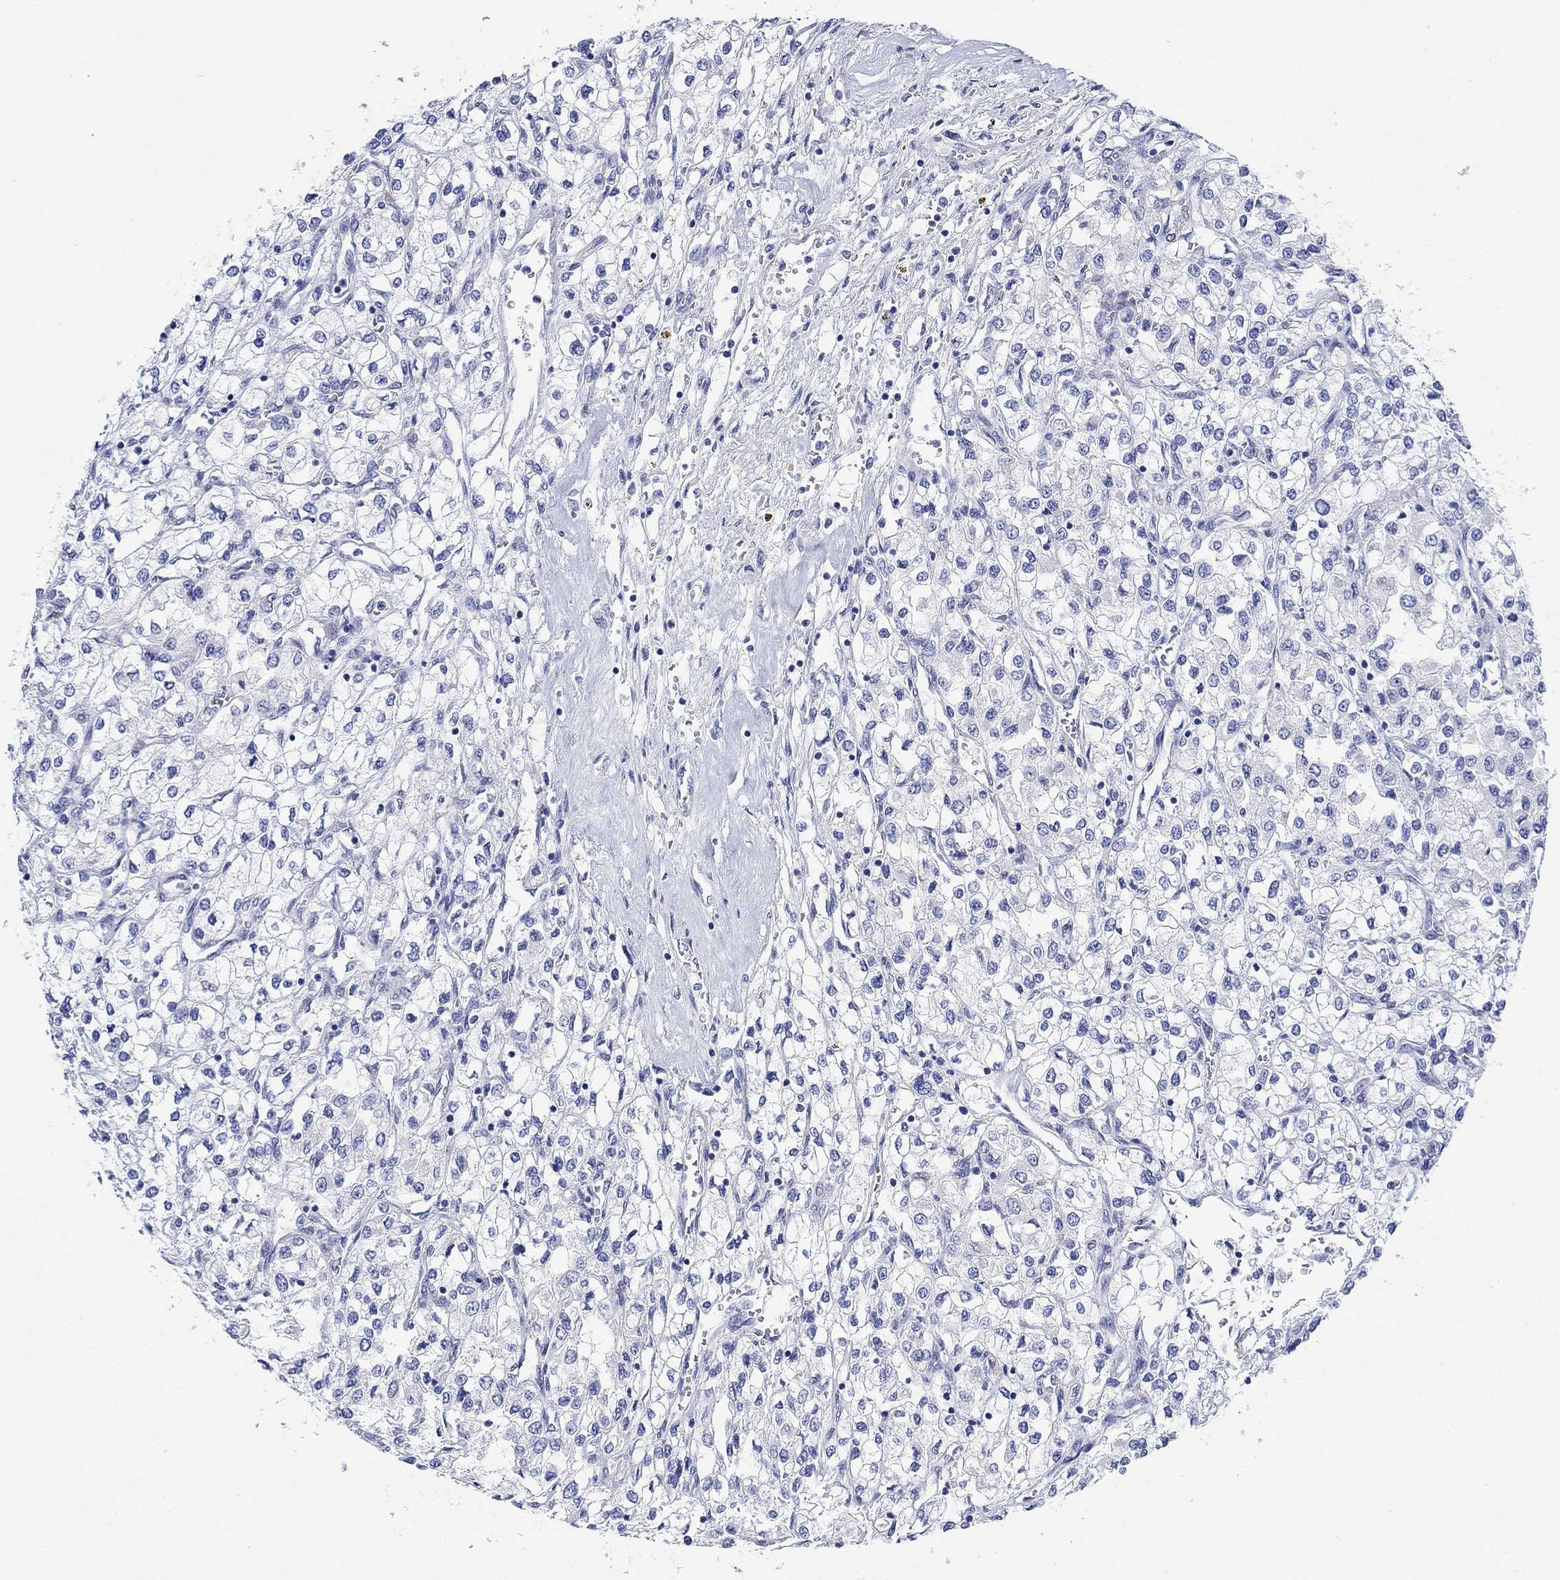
{"staining": {"intensity": "negative", "quantity": "none", "location": "none"}, "tissue": "renal cancer", "cell_type": "Tumor cells", "image_type": "cancer", "snomed": [{"axis": "morphology", "description": "Adenocarcinoma, NOS"}, {"axis": "topography", "description": "Kidney"}], "caption": "This histopathology image is of renal cancer stained with IHC to label a protein in brown with the nuclei are counter-stained blue. There is no staining in tumor cells. (DAB (3,3'-diaminobenzidine) IHC with hematoxylin counter stain).", "gene": "MSI1", "patient": {"sex": "male", "age": 80}}